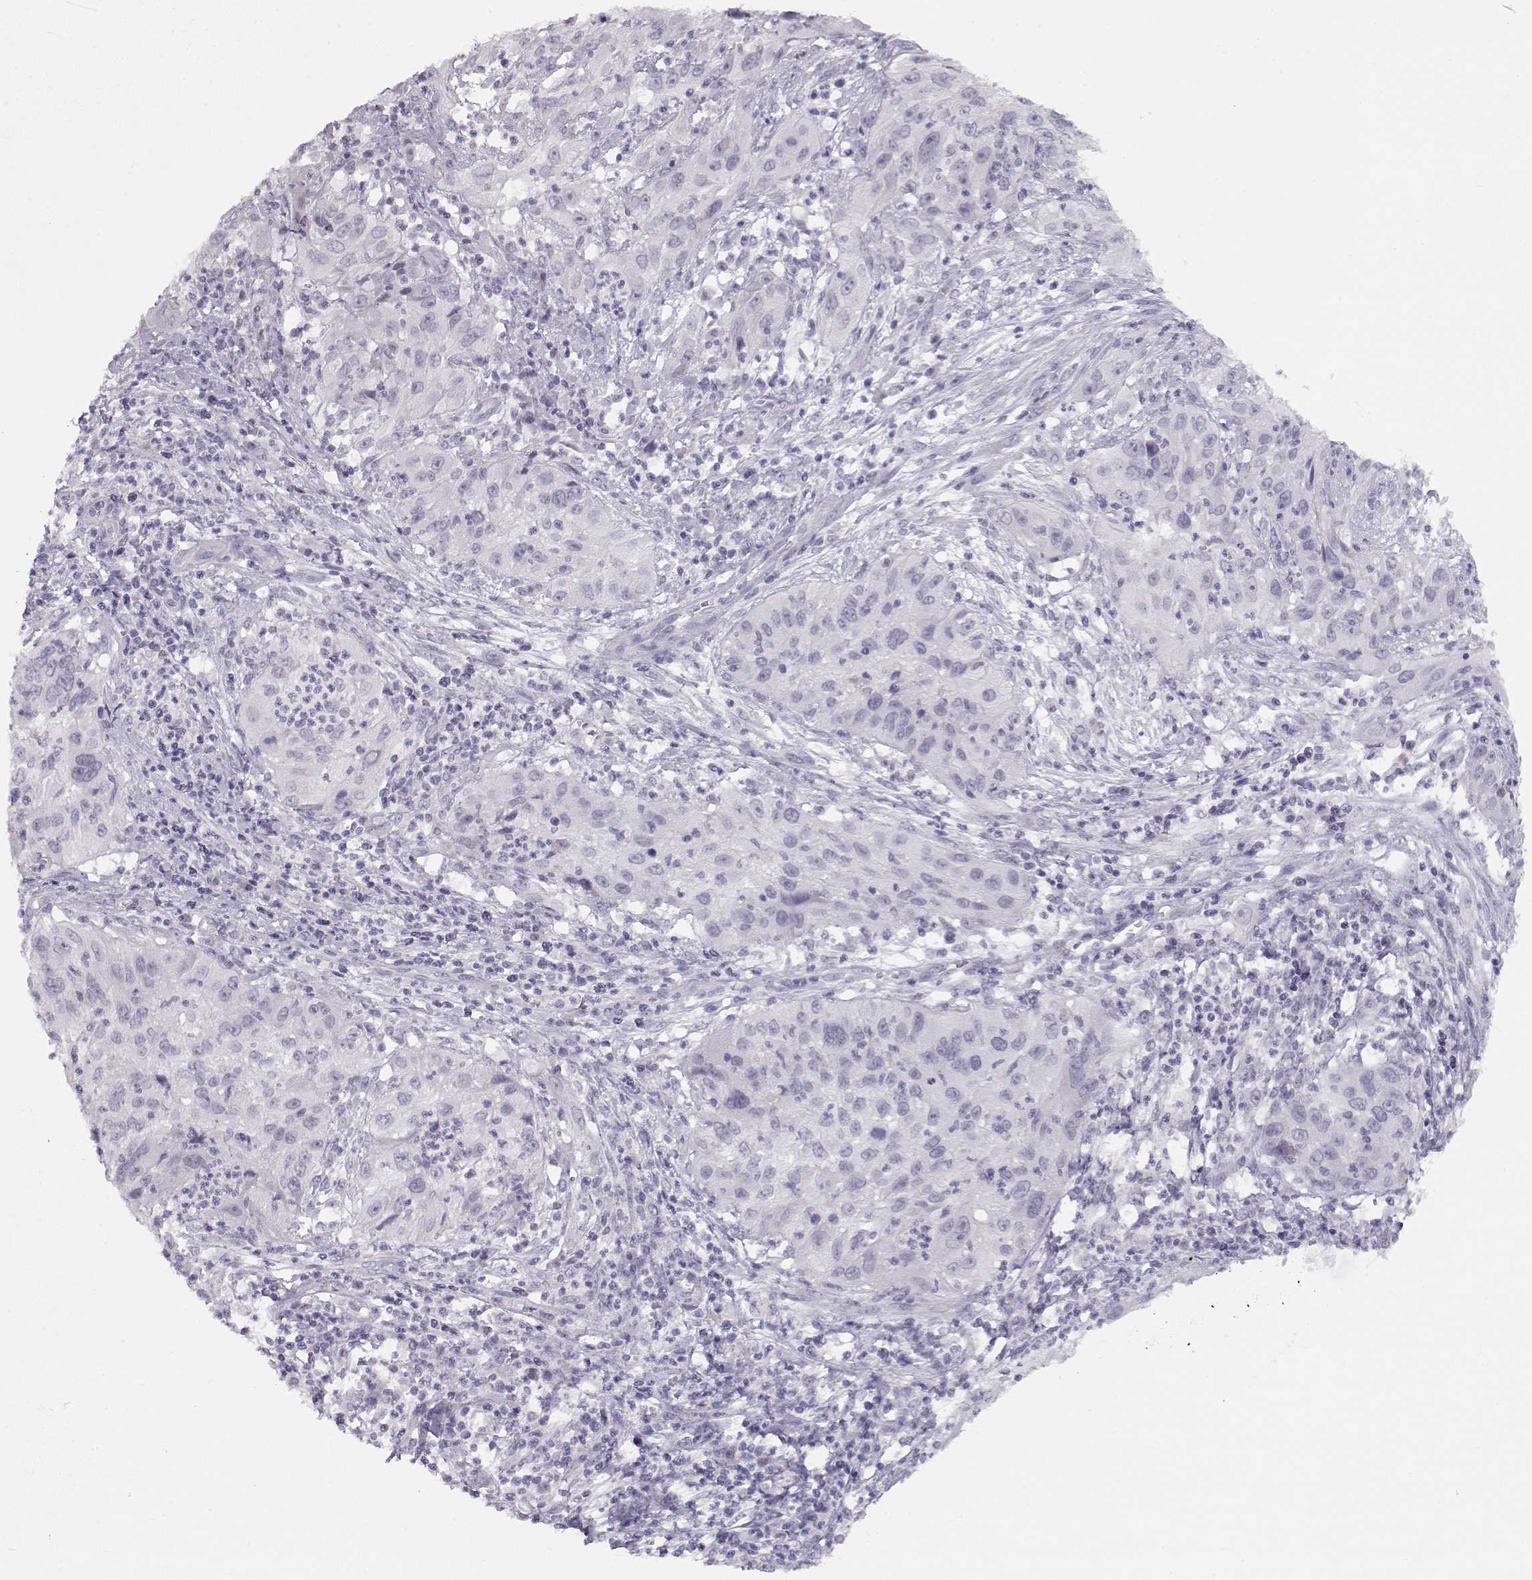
{"staining": {"intensity": "negative", "quantity": "none", "location": "none"}, "tissue": "cervical cancer", "cell_type": "Tumor cells", "image_type": "cancer", "snomed": [{"axis": "morphology", "description": "Squamous cell carcinoma, NOS"}, {"axis": "topography", "description": "Cervix"}], "caption": "Immunohistochemistry of human cervical cancer (squamous cell carcinoma) exhibits no positivity in tumor cells.", "gene": "IMPG1", "patient": {"sex": "female", "age": 32}}